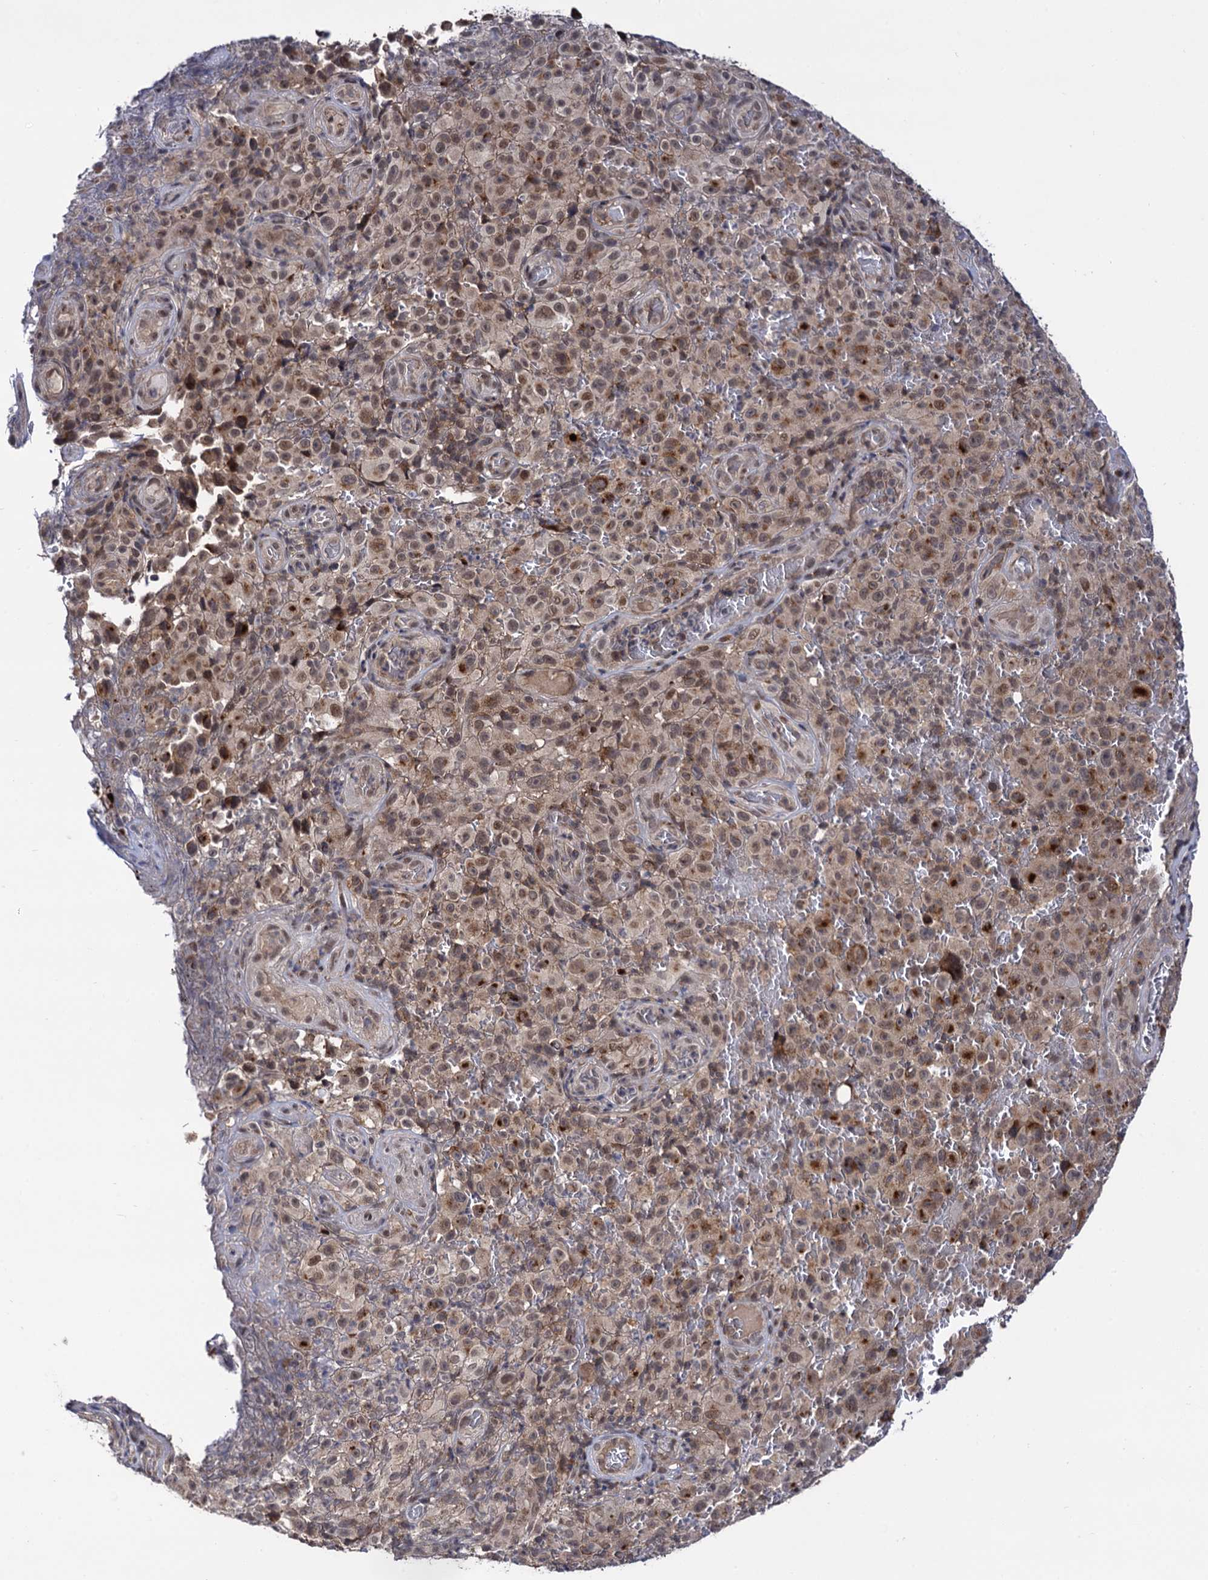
{"staining": {"intensity": "moderate", "quantity": ">75%", "location": "nuclear"}, "tissue": "melanoma", "cell_type": "Tumor cells", "image_type": "cancer", "snomed": [{"axis": "morphology", "description": "Malignant melanoma, NOS"}, {"axis": "topography", "description": "Skin"}], "caption": "Human malignant melanoma stained for a protein (brown) shows moderate nuclear positive staining in approximately >75% of tumor cells.", "gene": "MICAL2", "patient": {"sex": "female", "age": 82}}